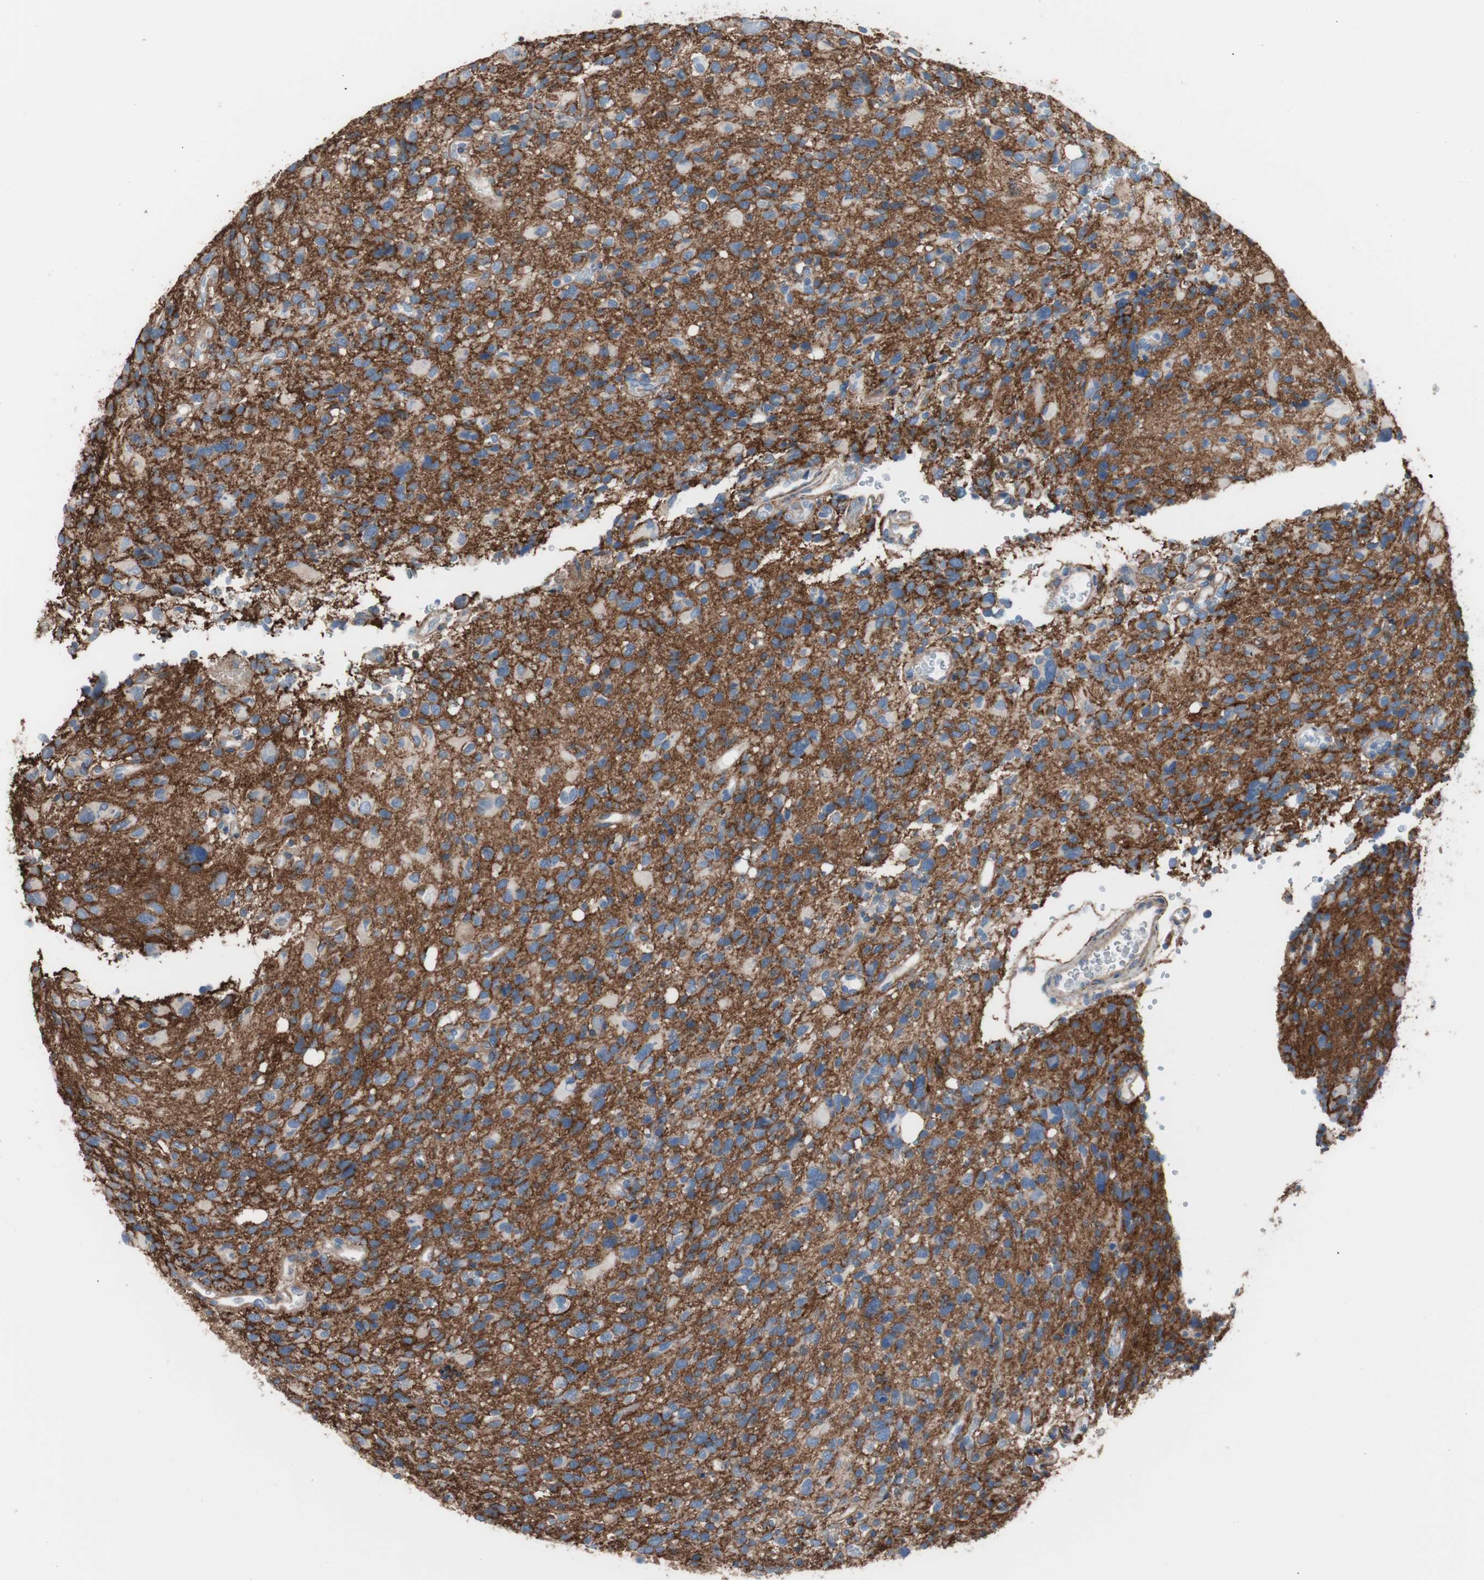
{"staining": {"intensity": "negative", "quantity": "none", "location": "none"}, "tissue": "glioma", "cell_type": "Tumor cells", "image_type": "cancer", "snomed": [{"axis": "morphology", "description": "Glioma, malignant, High grade"}, {"axis": "topography", "description": "Brain"}], "caption": "Tumor cells show no significant positivity in glioma.", "gene": "CD81", "patient": {"sex": "male", "age": 48}}